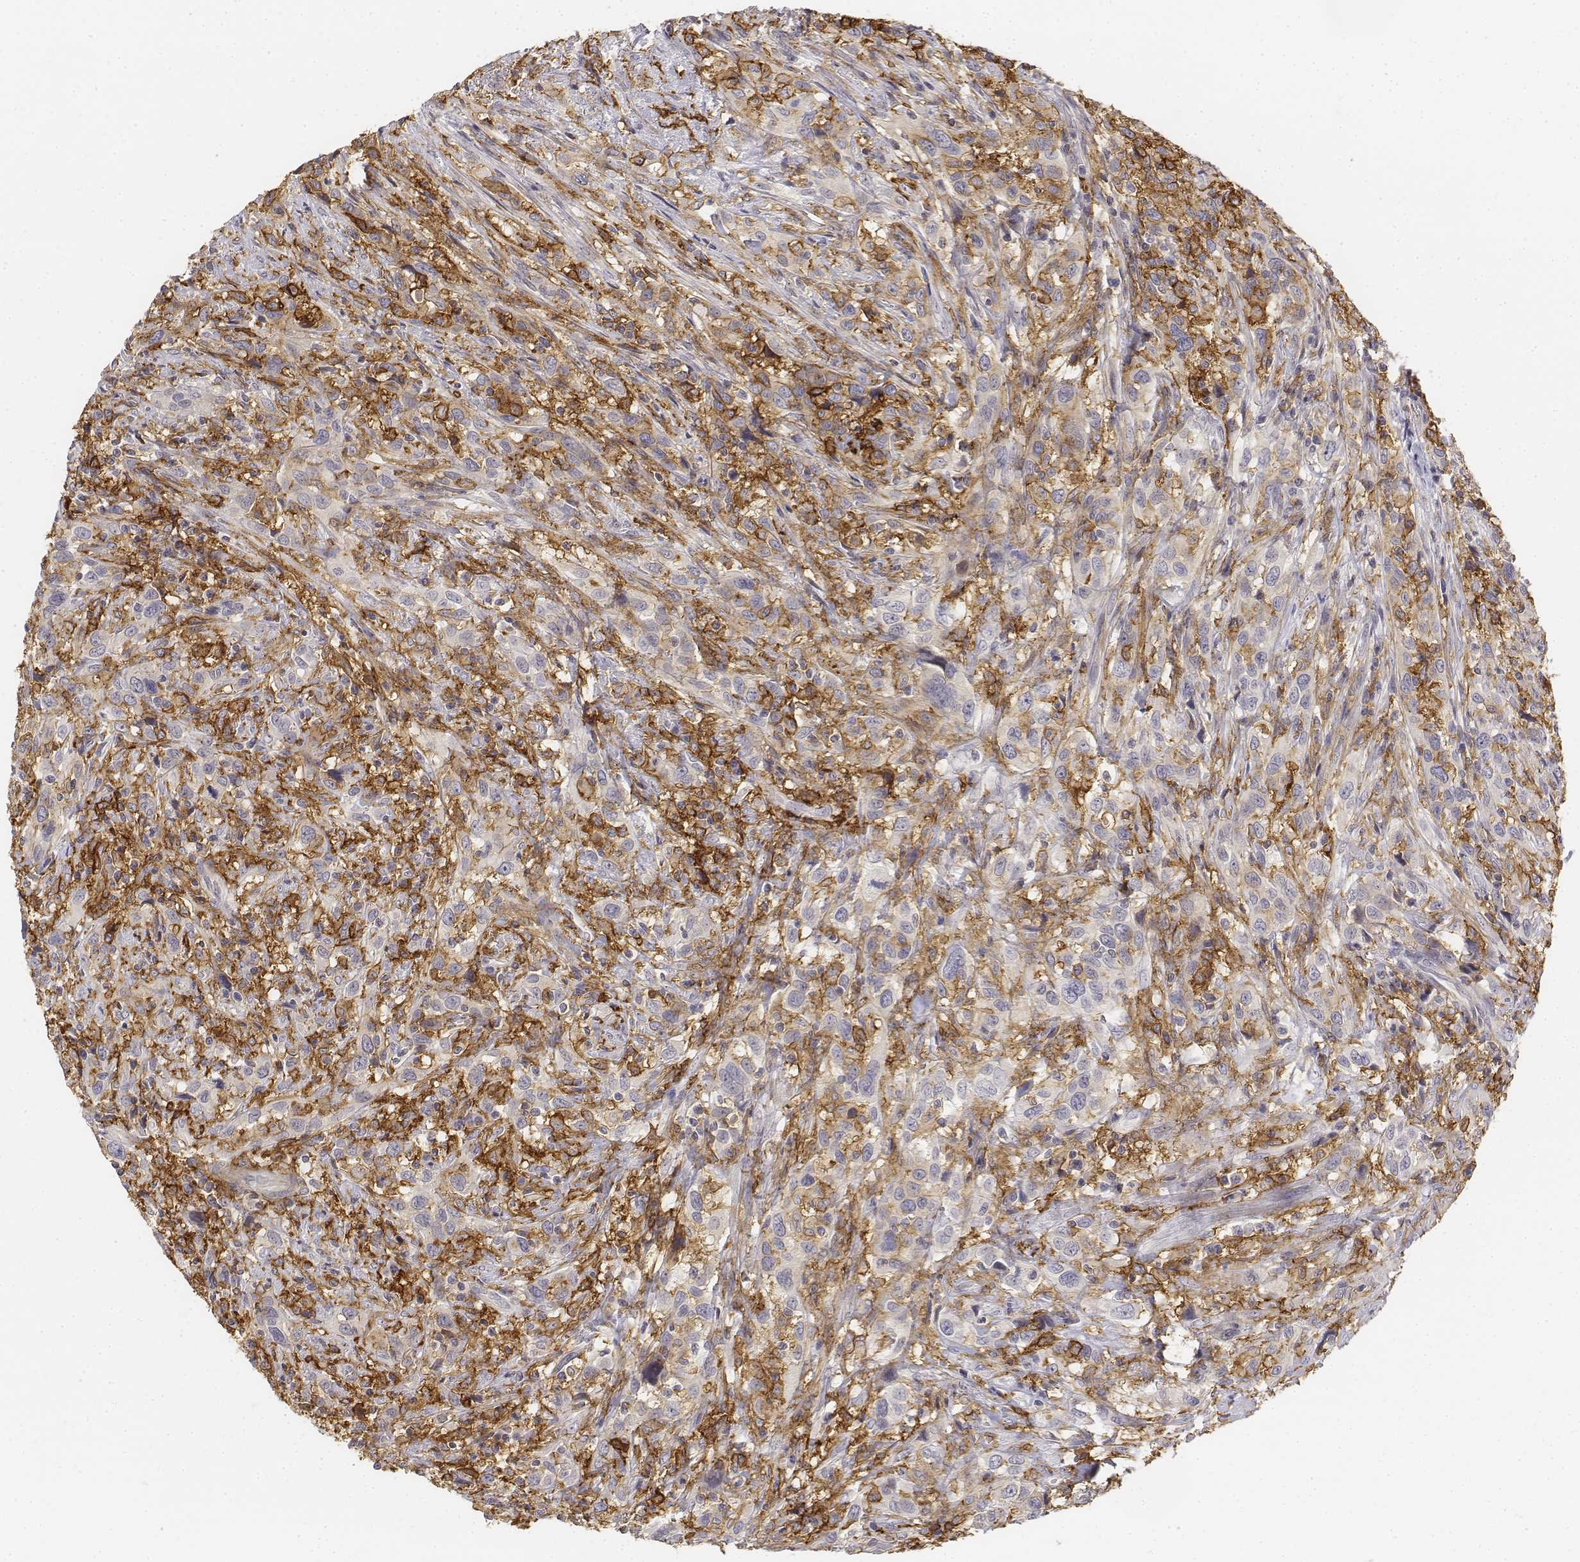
{"staining": {"intensity": "negative", "quantity": "none", "location": "none"}, "tissue": "urothelial cancer", "cell_type": "Tumor cells", "image_type": "cancer", "snomed": [{"axis": "morphology", "description": "Urothelial carcinoma, NOS"}, {"axis": "morphology", "description": "Urothelial carcinoma, High grade"}, {"axis": "topography", "description": "Urinary bladder"}], "caption": "Photomicrograph shows no protein expression in tumor cells of transitional cell carcinoma tissue.", "gene": "CD14", "patient": {"sex": "female", "age": 64}}